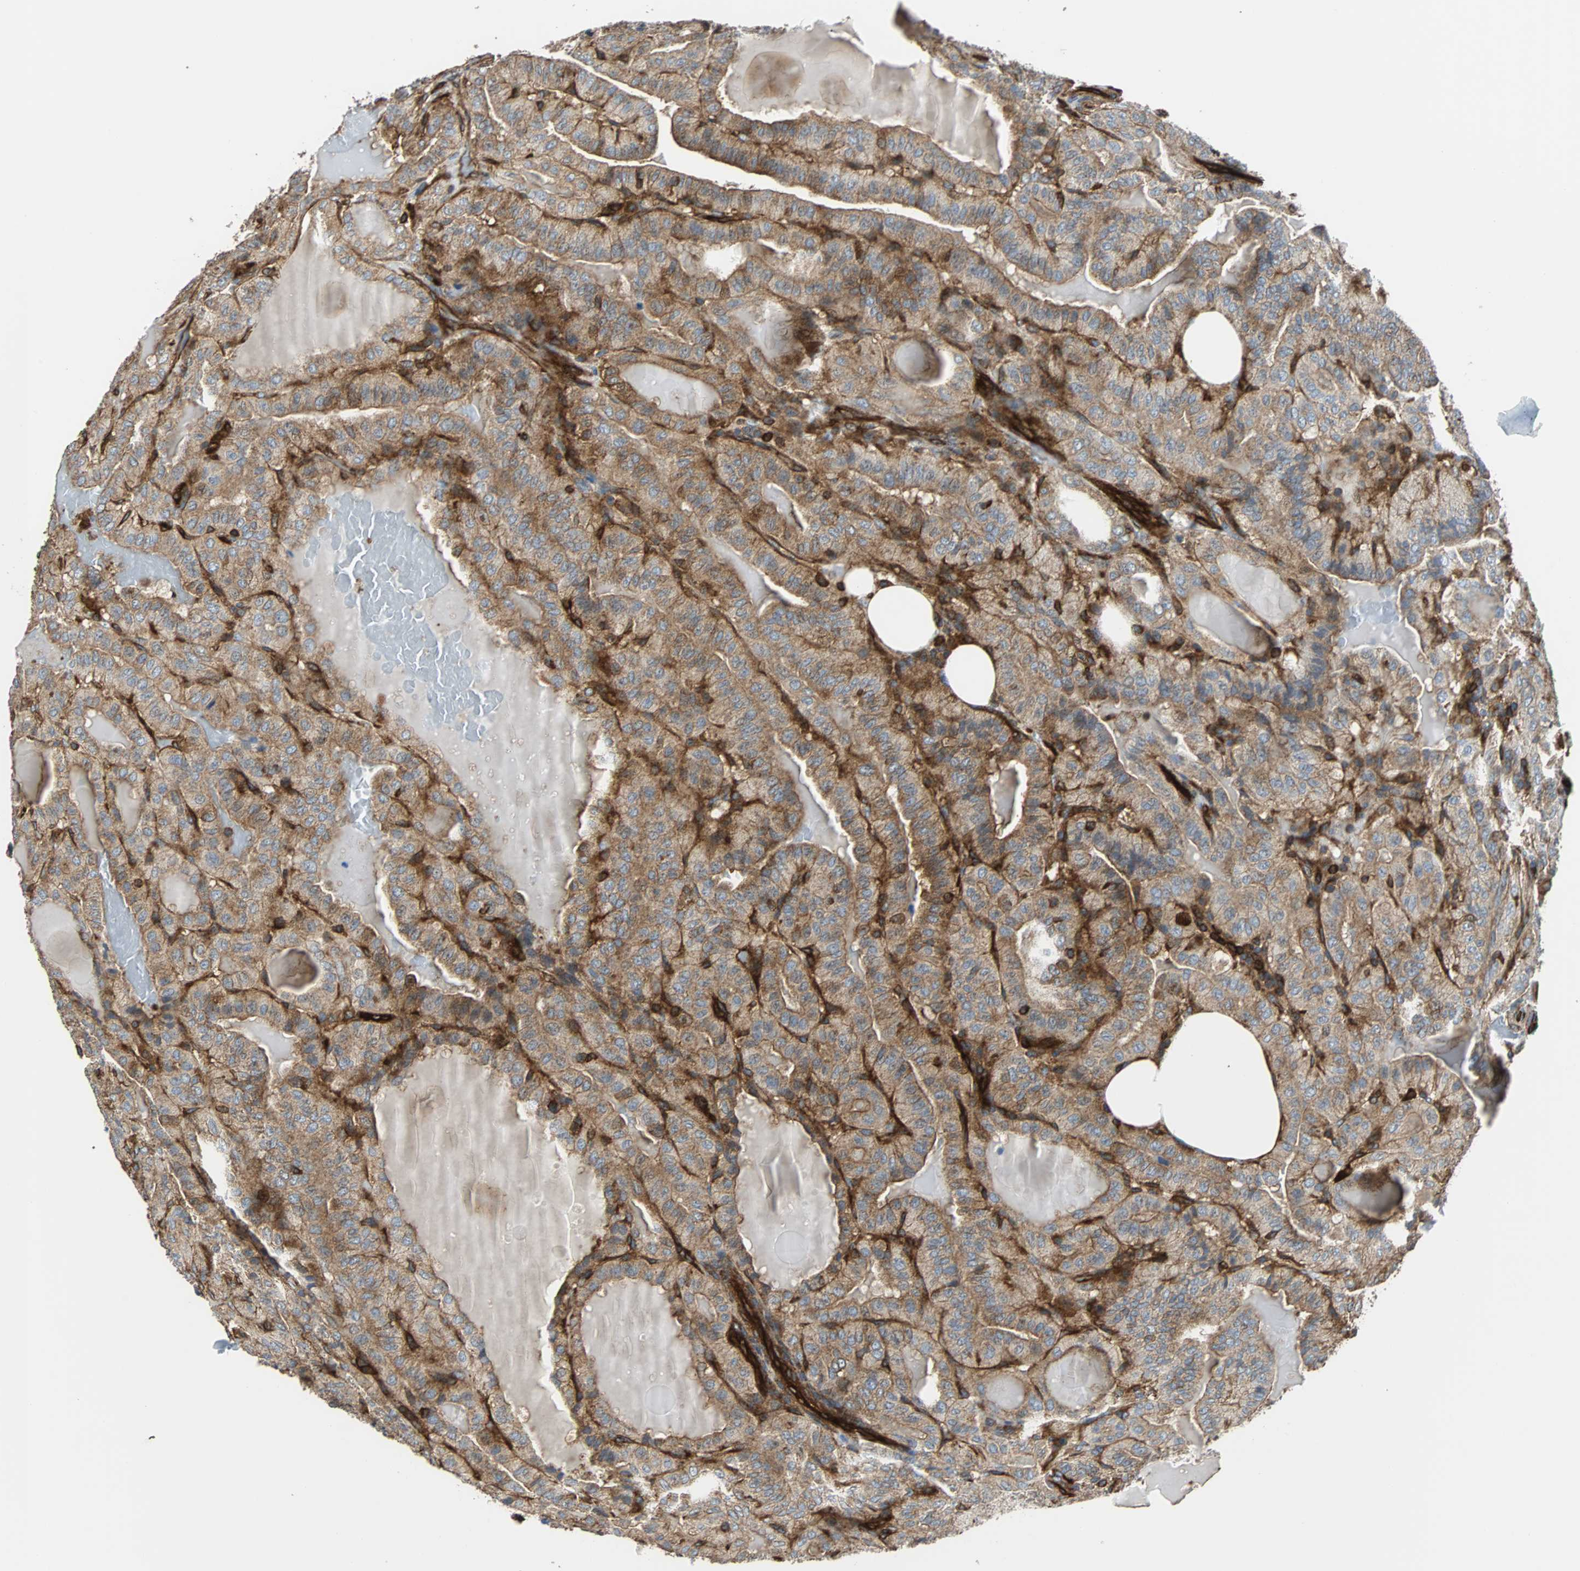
{"staining": {"intensity": "moderate", "quantity": ">75%", "location": "cytoplasmic/membranous"}, "tissue": "thyroid cancer", "cell_type": "Tumor cells", "image_type": "cancer", "snomed": [{"axis": "morphology", "description": "Papillary adenocarcinoma, NOS"}, {"axis": "topography", "description": "Thyroid gland"}], "caption": "DAB (3,3'-diaminobenzidine) immunohistochemical staining of thyroid cancer reveals moderate cytoplasmic/membranous protein positivity in about >75% of tumor cells.", "gene": "PLCG2", "patient": {"sex": "male", "age": 77}}